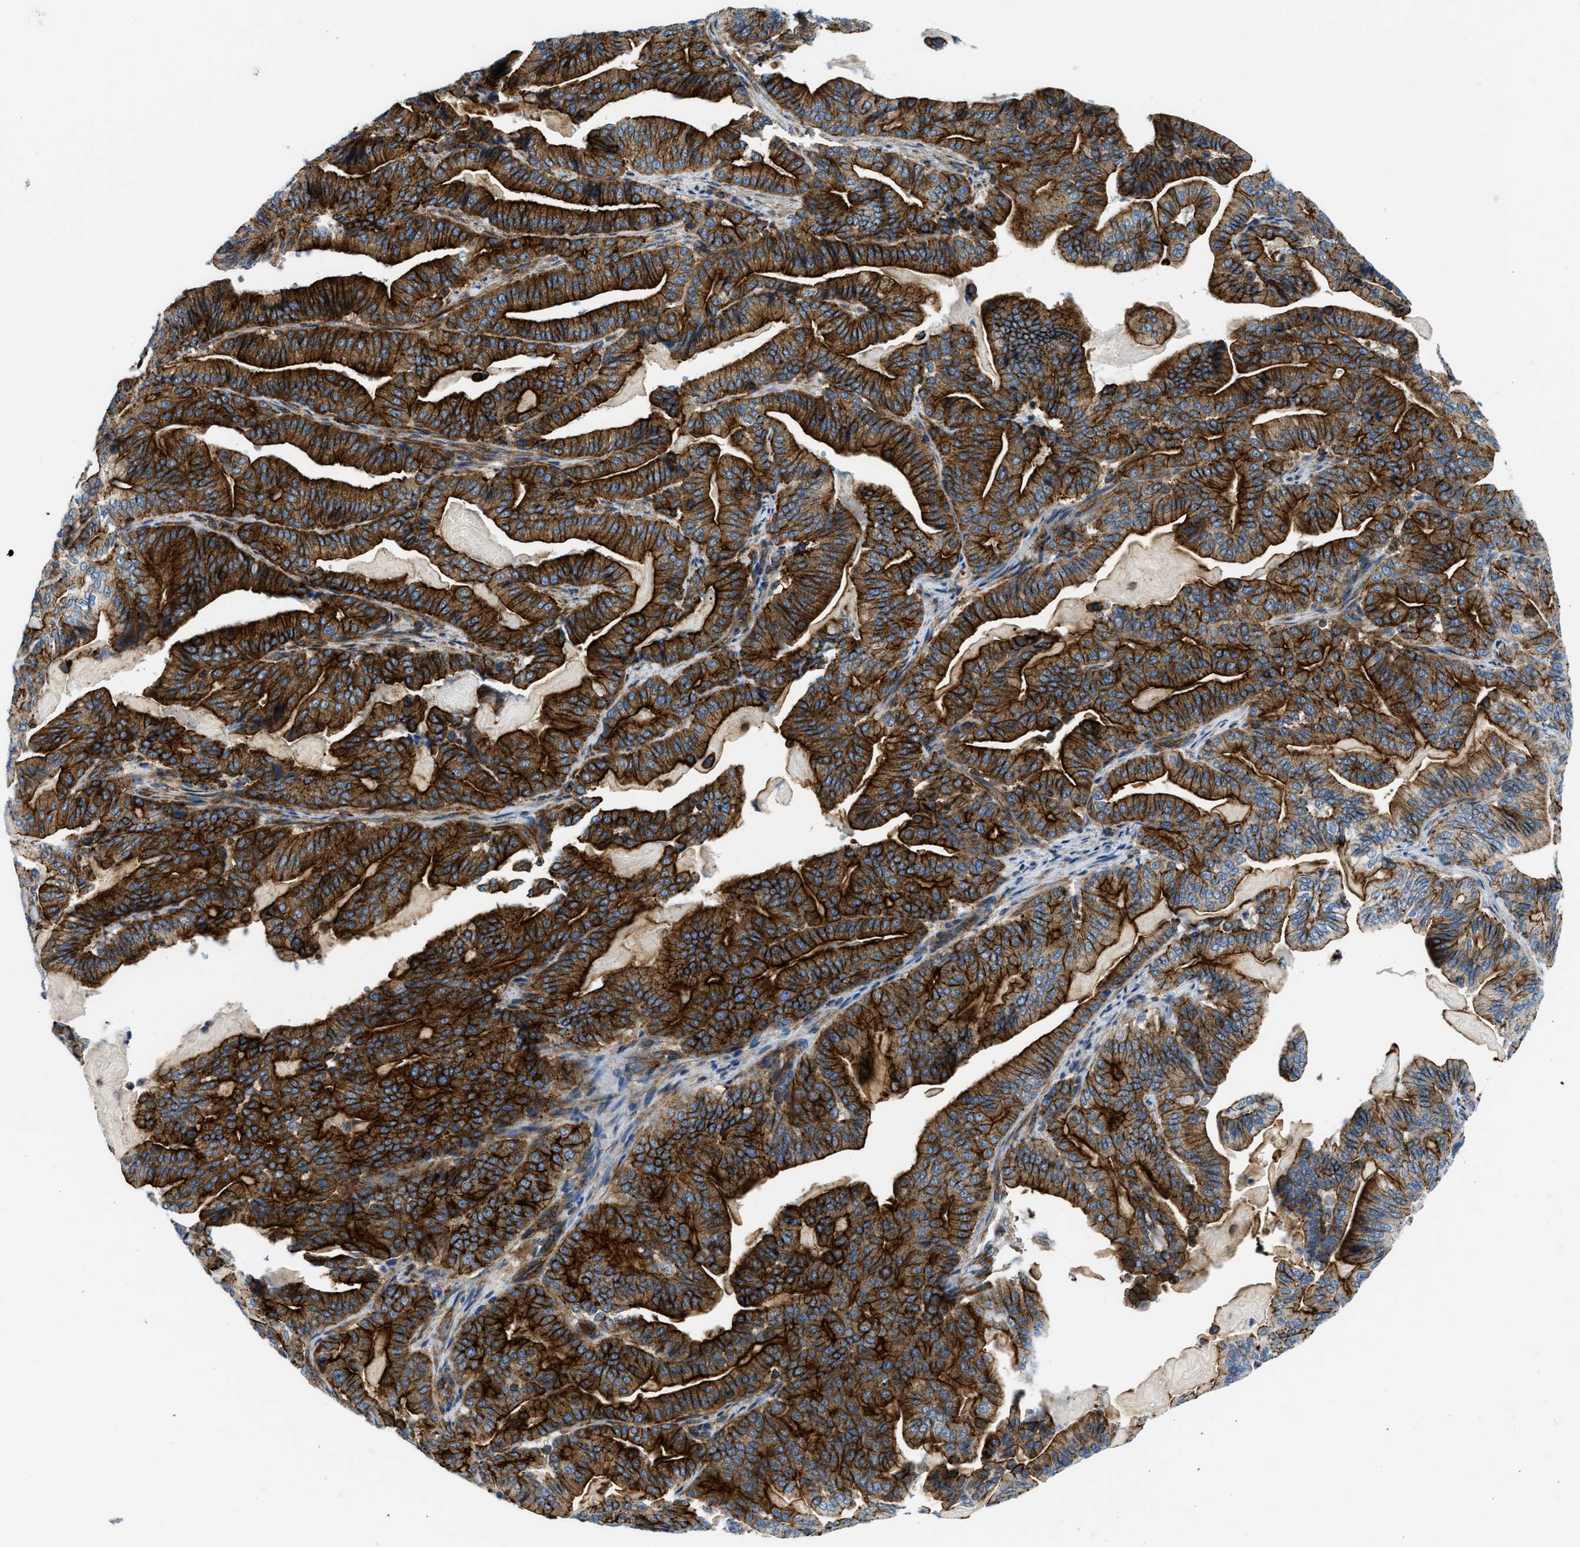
{"staining": {"intensity": "strong", "quantity": ">75%", "location": "cytoplasmic/membranous"}, "tissue": "pancreatic cancer", "cell_type": "Tumor cells", "image_type": "cancer", "snomed": [{"axis": "morphology", "description": "Adenocarcinoma, NOS"}, {"axis": "topography", "description": "Pancreas"}], "caption": "A micrograph of human pancreatic adenocarcinoma stained for a protein demonstrates strong cytoplasmic/membranous brown staining in tumor cells.", "gene": "CUTA", "patient": {"sex": "male", "age": 63}}